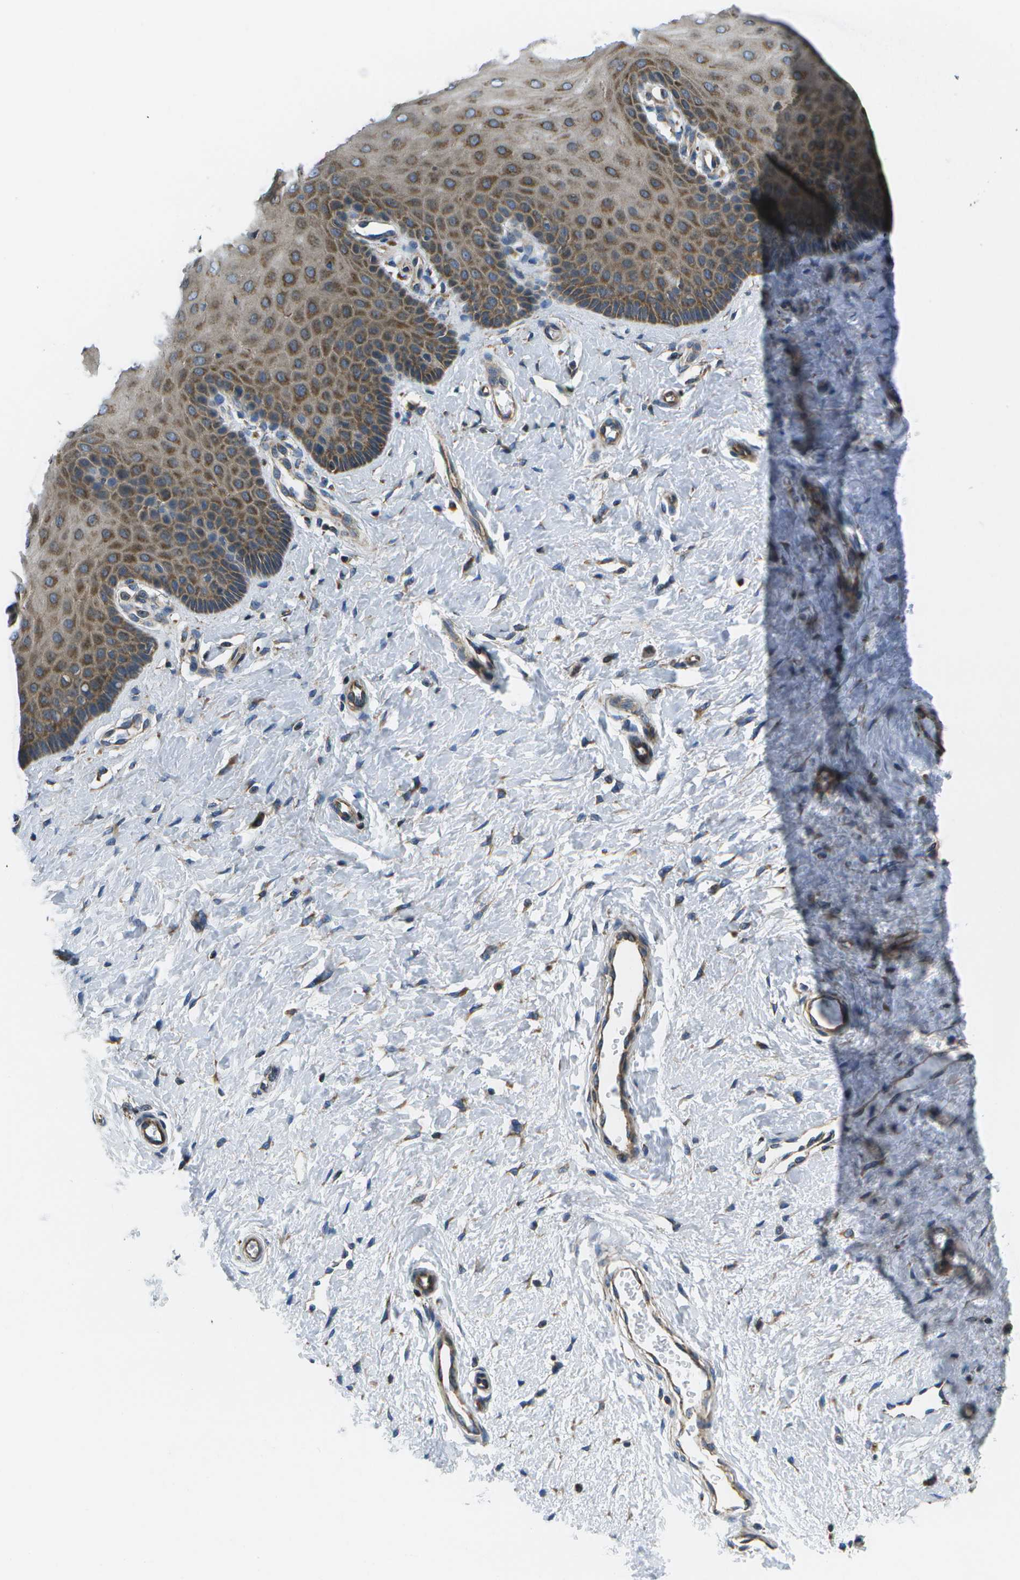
{"staining": {"intensity": "moderate", "quantity": "<25%", "location": "cytoplasmic/membranous"}, "tissue": "cervix", "cell_type": "Glandular cells", "image_type": "normal", "snomed": [{"axis": "morphology", "description": "Normal tissue, NOS"}, {"axis": "topography", "description": "Cervix"}], "caption": "Normal cervix shows moderate cytoplasmic/membranous staining in about <25% of glandular cells, visualized by immunohistochemistry. The protein of interest is shown in brown color, while the nuclei are stained blue.", "gene": "MVK", "patient": {"sex": "female", "age": 55}}